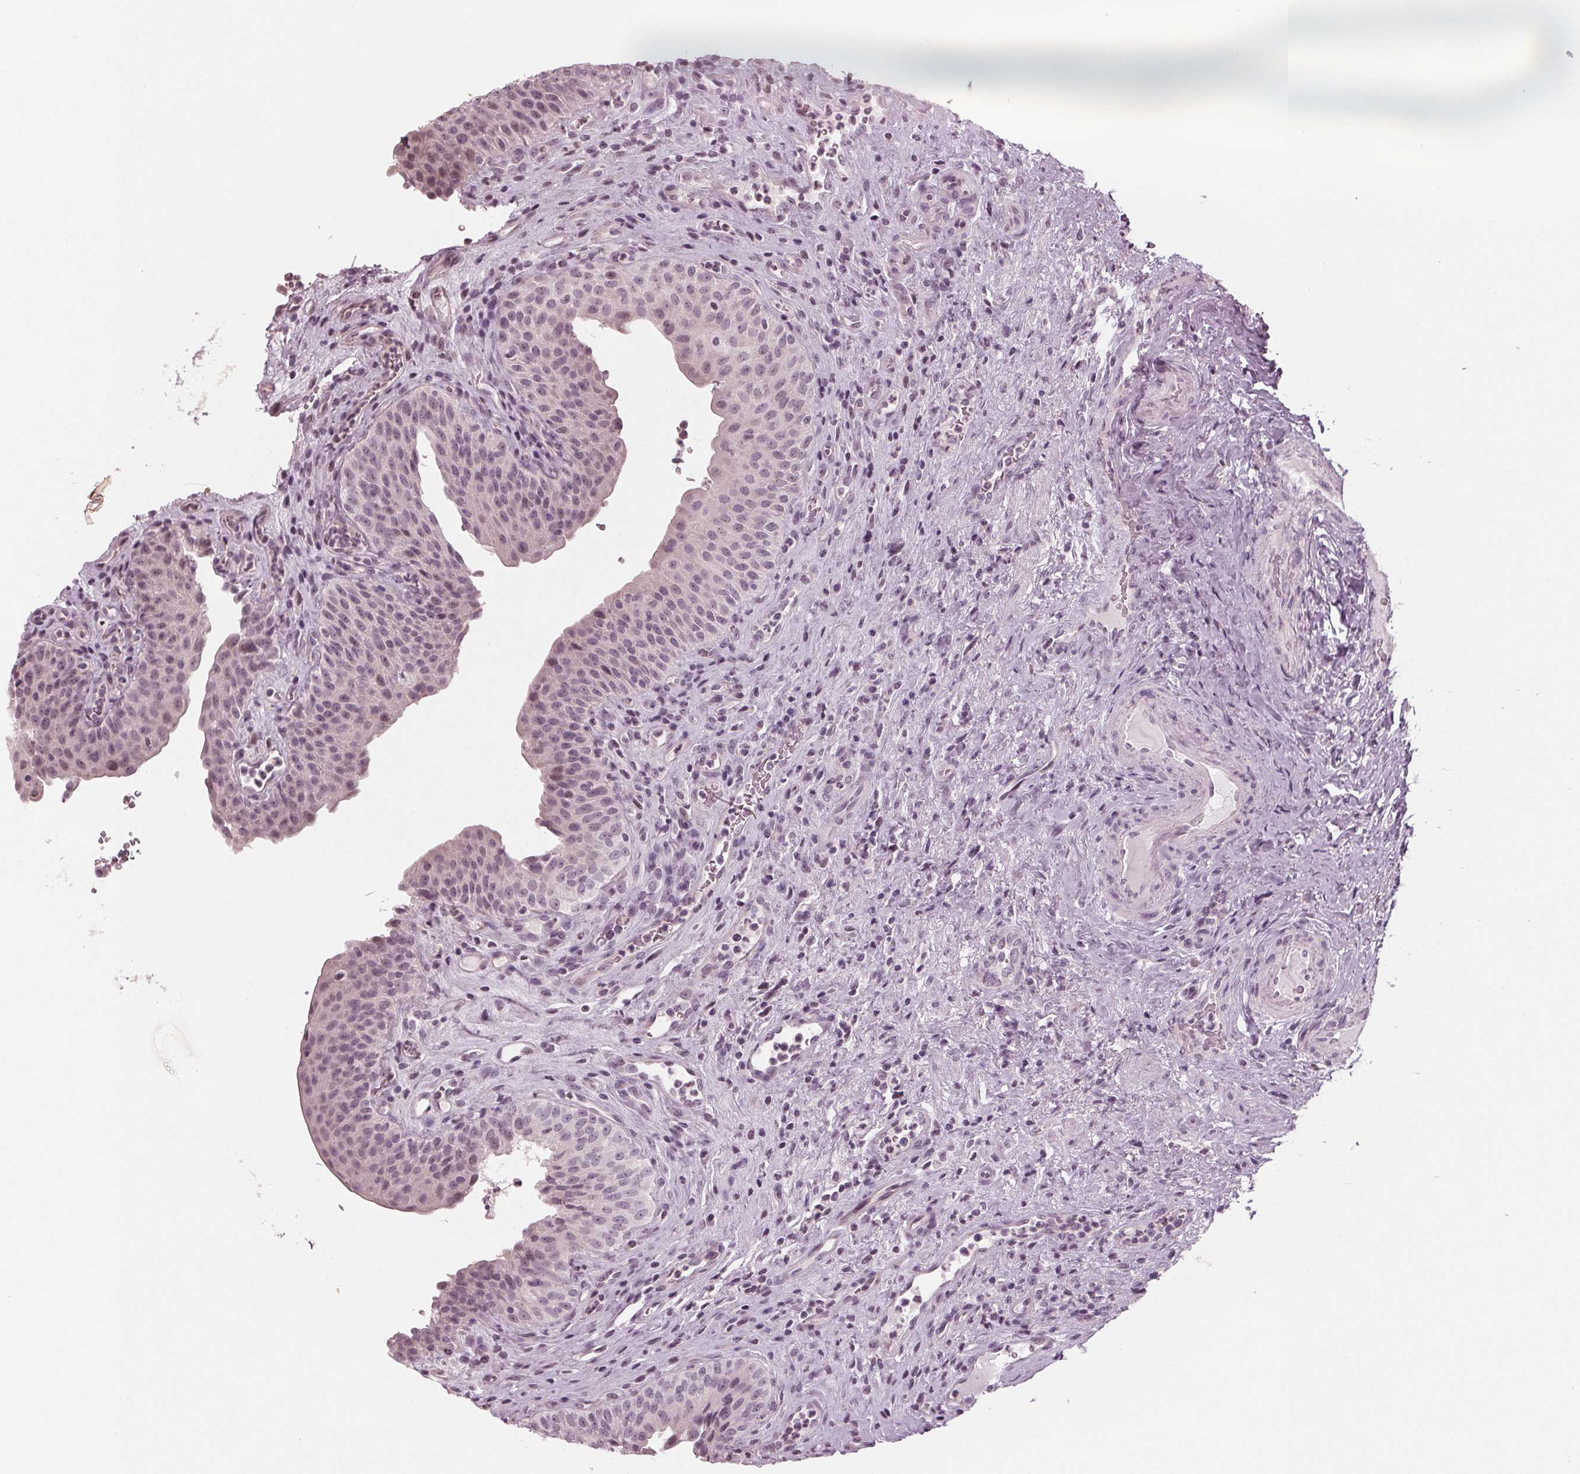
{"staining": {"intensity": "weak", "quantity": "<25%", "location": "nuclear"}, "tissue": "urinary bladder", "cell_type": "Urothelial cells", "image_type": "normal", "snomed": [{"axis": "morphology", "description": "Normal tissue, NOS"}, {"axis": "topography", "description": "Urinary bladder"}, {"axis": "topography", "description": "Peripheral nerve tissue"}], "caption": "Urinary bladder was stained to show a protein in brown. There is no significant positivity in urothelial cells. The staining was performed using DAB to visualize the protein expression in brown, while the nuclei were stained in blue with hematoxylin (Magnification: 20x).", "gene": "ADPRHL1", "patient": {"sex": "male", "age": 66}}